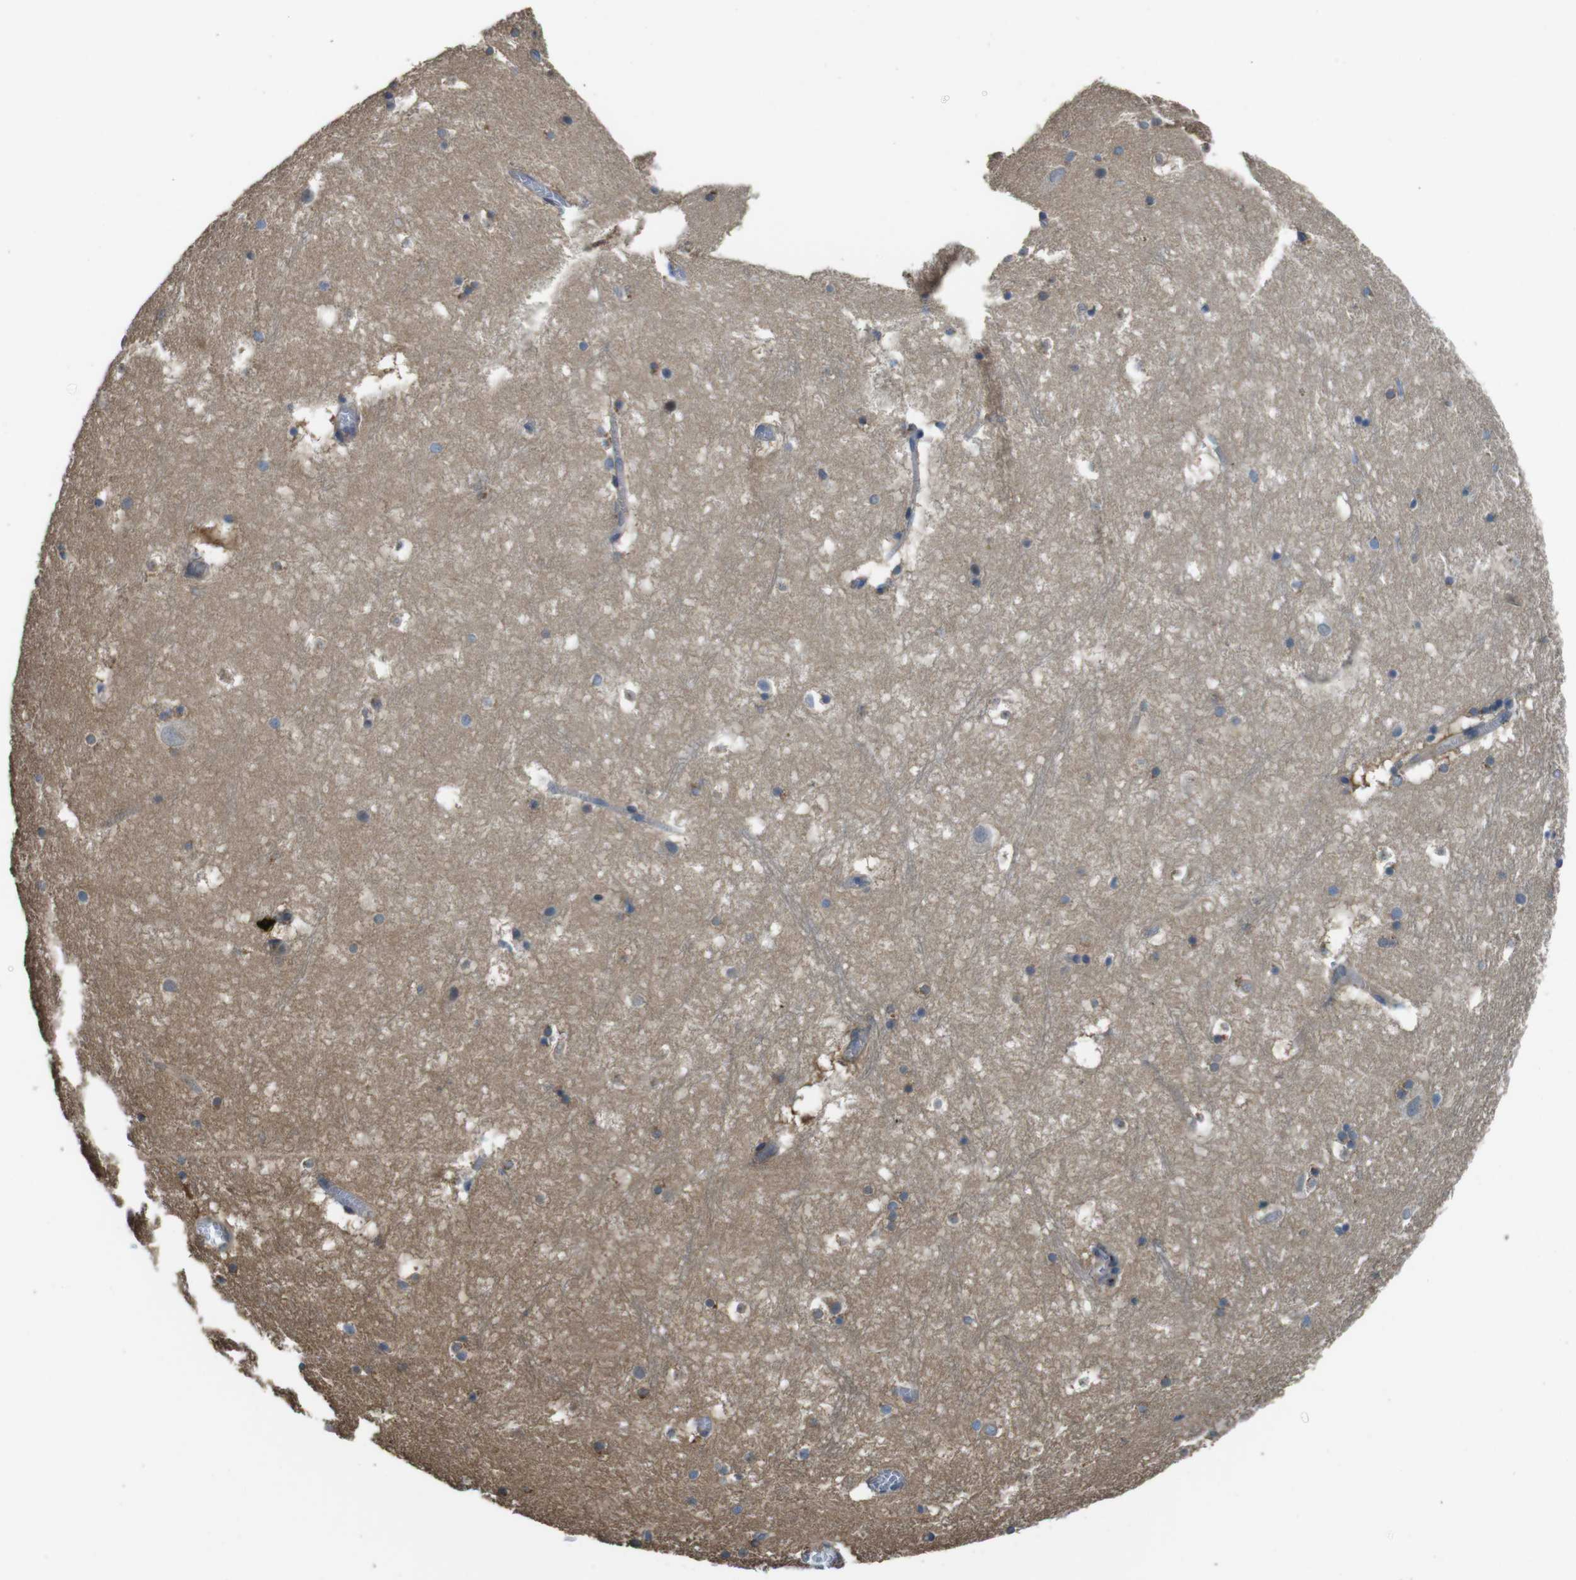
{"staining": {"intensity": "moderate", "quantity": "25%-75%", "location": "cytoplasmic/membranous"}, "tissue": "hippocampus", "cell_type": "Glial cells", "image_type": "normal", "snomed": [{"axis": "morphology", "description": "Normal tissue, NOS"}, {"axis": "topography", "description": "Hippocampus"}], "caption": "Protein analysis of unremarkable hippocampus displays moderate cytoplasmic/membranous staining in approximately 25%-75% of glial cells.", "gene": "RAB6A", "patient": {"sex": "male", "age": 45}}